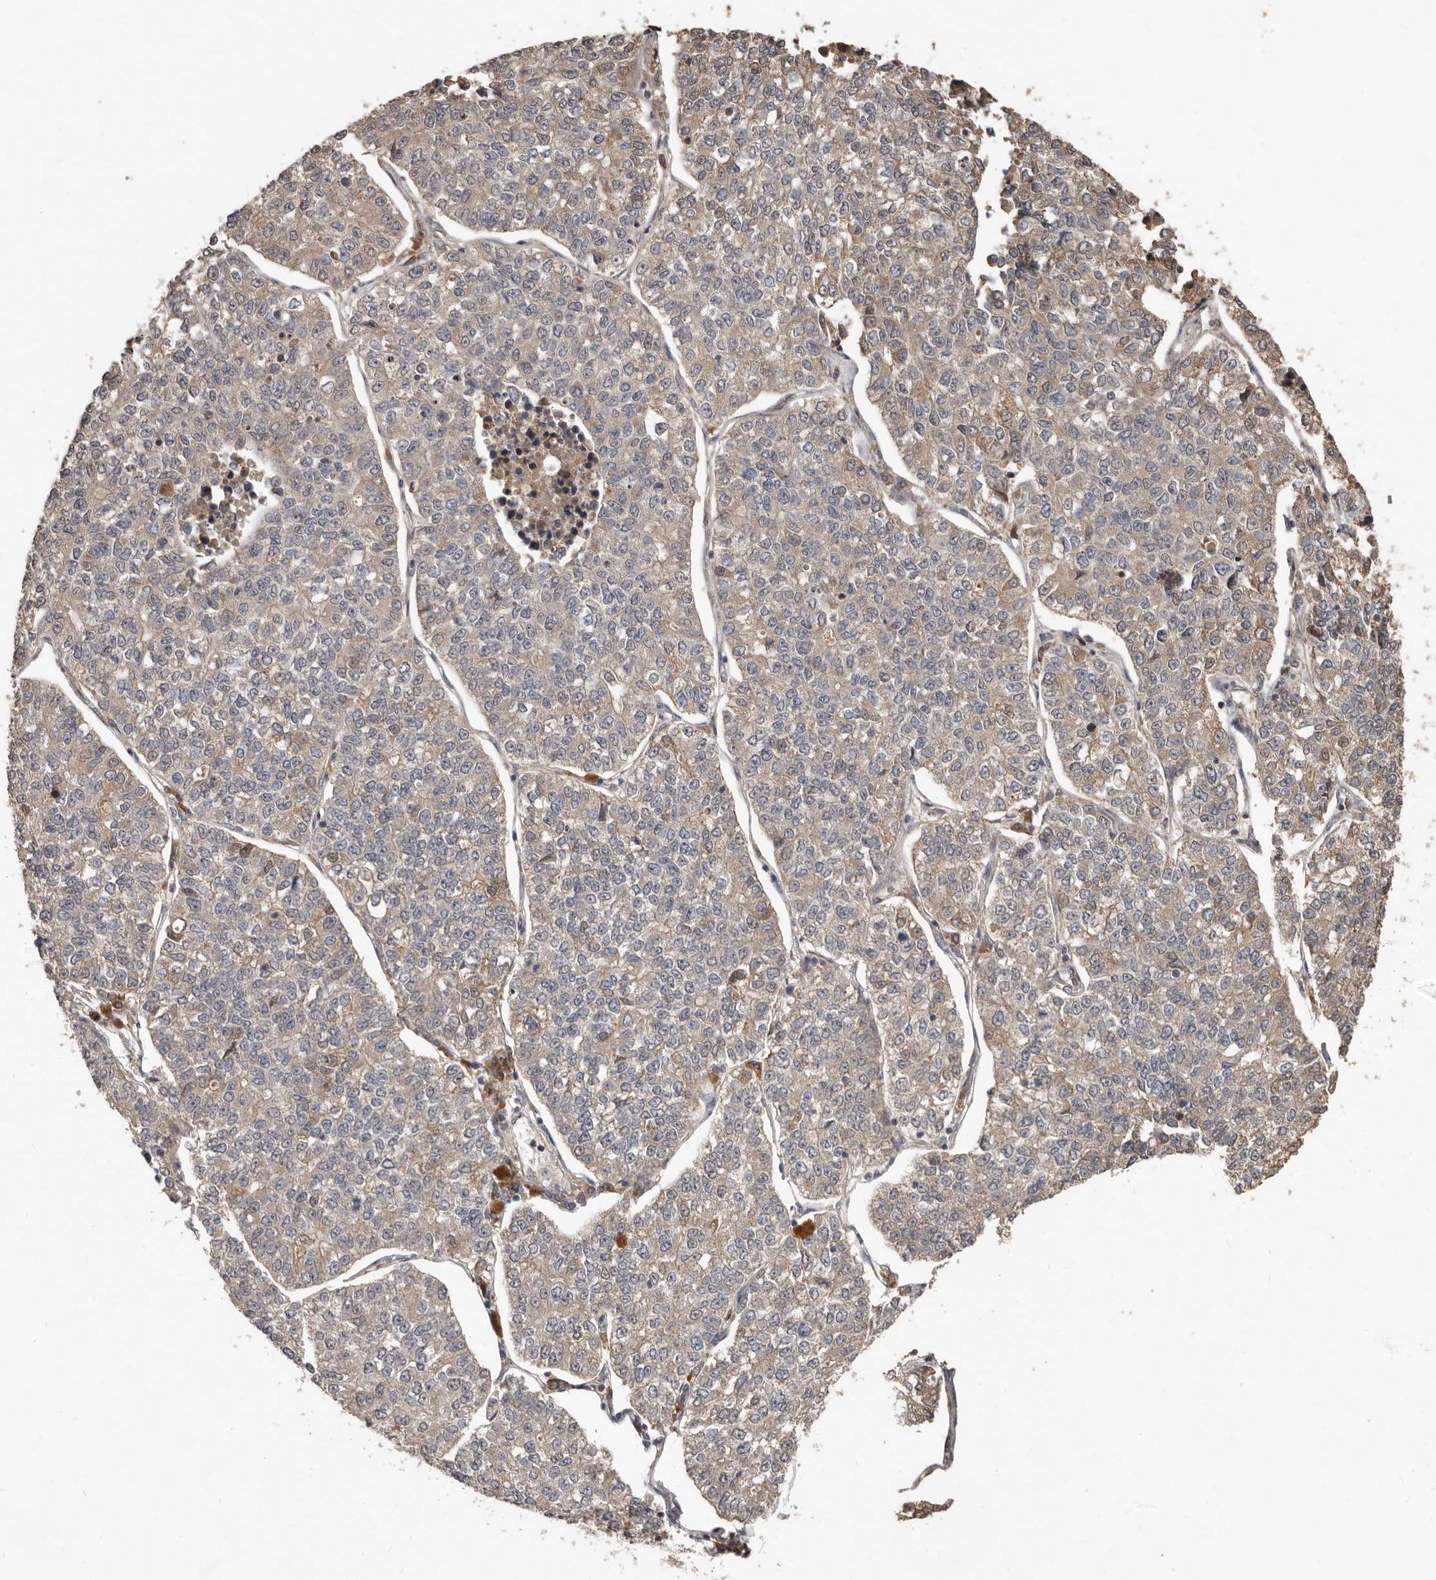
{"staining": {"intensity": "weak", "quantity": "25%-75%", "location": "cytoplasmic/membranous"}, "tissue": "lung cancer", "cell_type": "Tumor cells", "image_type": "cancer", "snomed": [{"axis": "morphology", "description": "Adenocarcinoma, NOS"}, {"axis": "topography", "description": "Lung"}], "caption": "Protein expression analysis of human lung cancer (adenocarcinoma) reveals weak cytoplasmic/membranous positivity in approximately 25%-75% of tumor cells. The protein of interest is shown in brown color, while the nuclei are stained blue.", "gene": "KIF26B", "patient": {"sex": "male", "age": 49}}